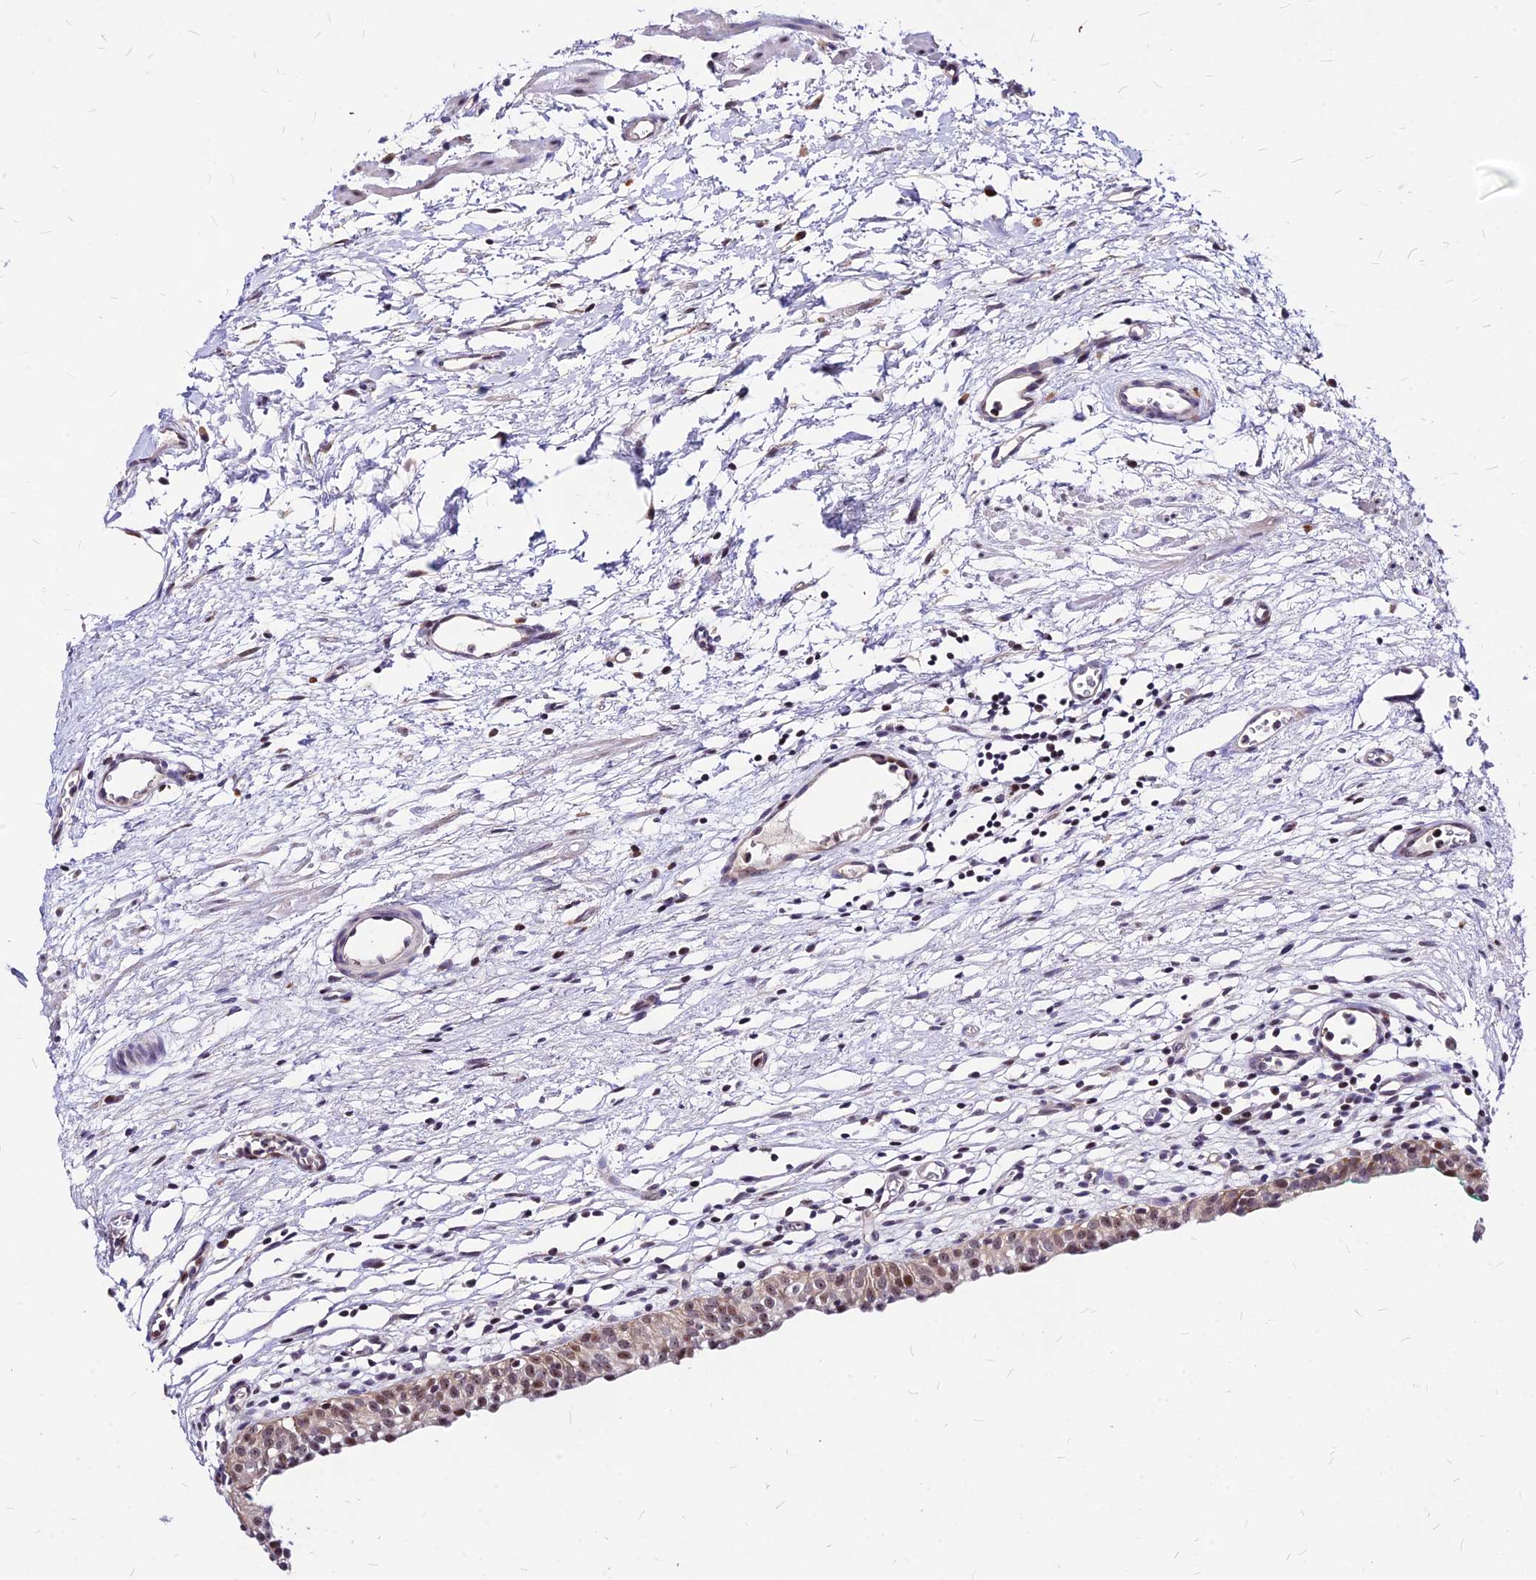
{"staining": {"intensity": "moderate", "quantity": ">75%", "location": "cytoplasmic/membranous,nuclear"}, "tissue": "urinary bladder", "cell_type": "Urothelial cells", "image_type": "normal", "snomed": [{"axis": "morphology", "description": "Normal tissue, NOS"}, {"axis": "morphology", "description": "Urothelial carcinoma, High grade"}, {"axis": "topography", "description": "Urinary bladder"}], "caption": "Brown immunohistochemical staining in normal urinary bladder shows moderate cytoplasmic/membranous,nuclear expression in approximately >75% of urothelial cells. (IHC, brightfield microscopy, high magnification).", "gene": "DDX55", "patient": {"sex": "female", "age": 60}}